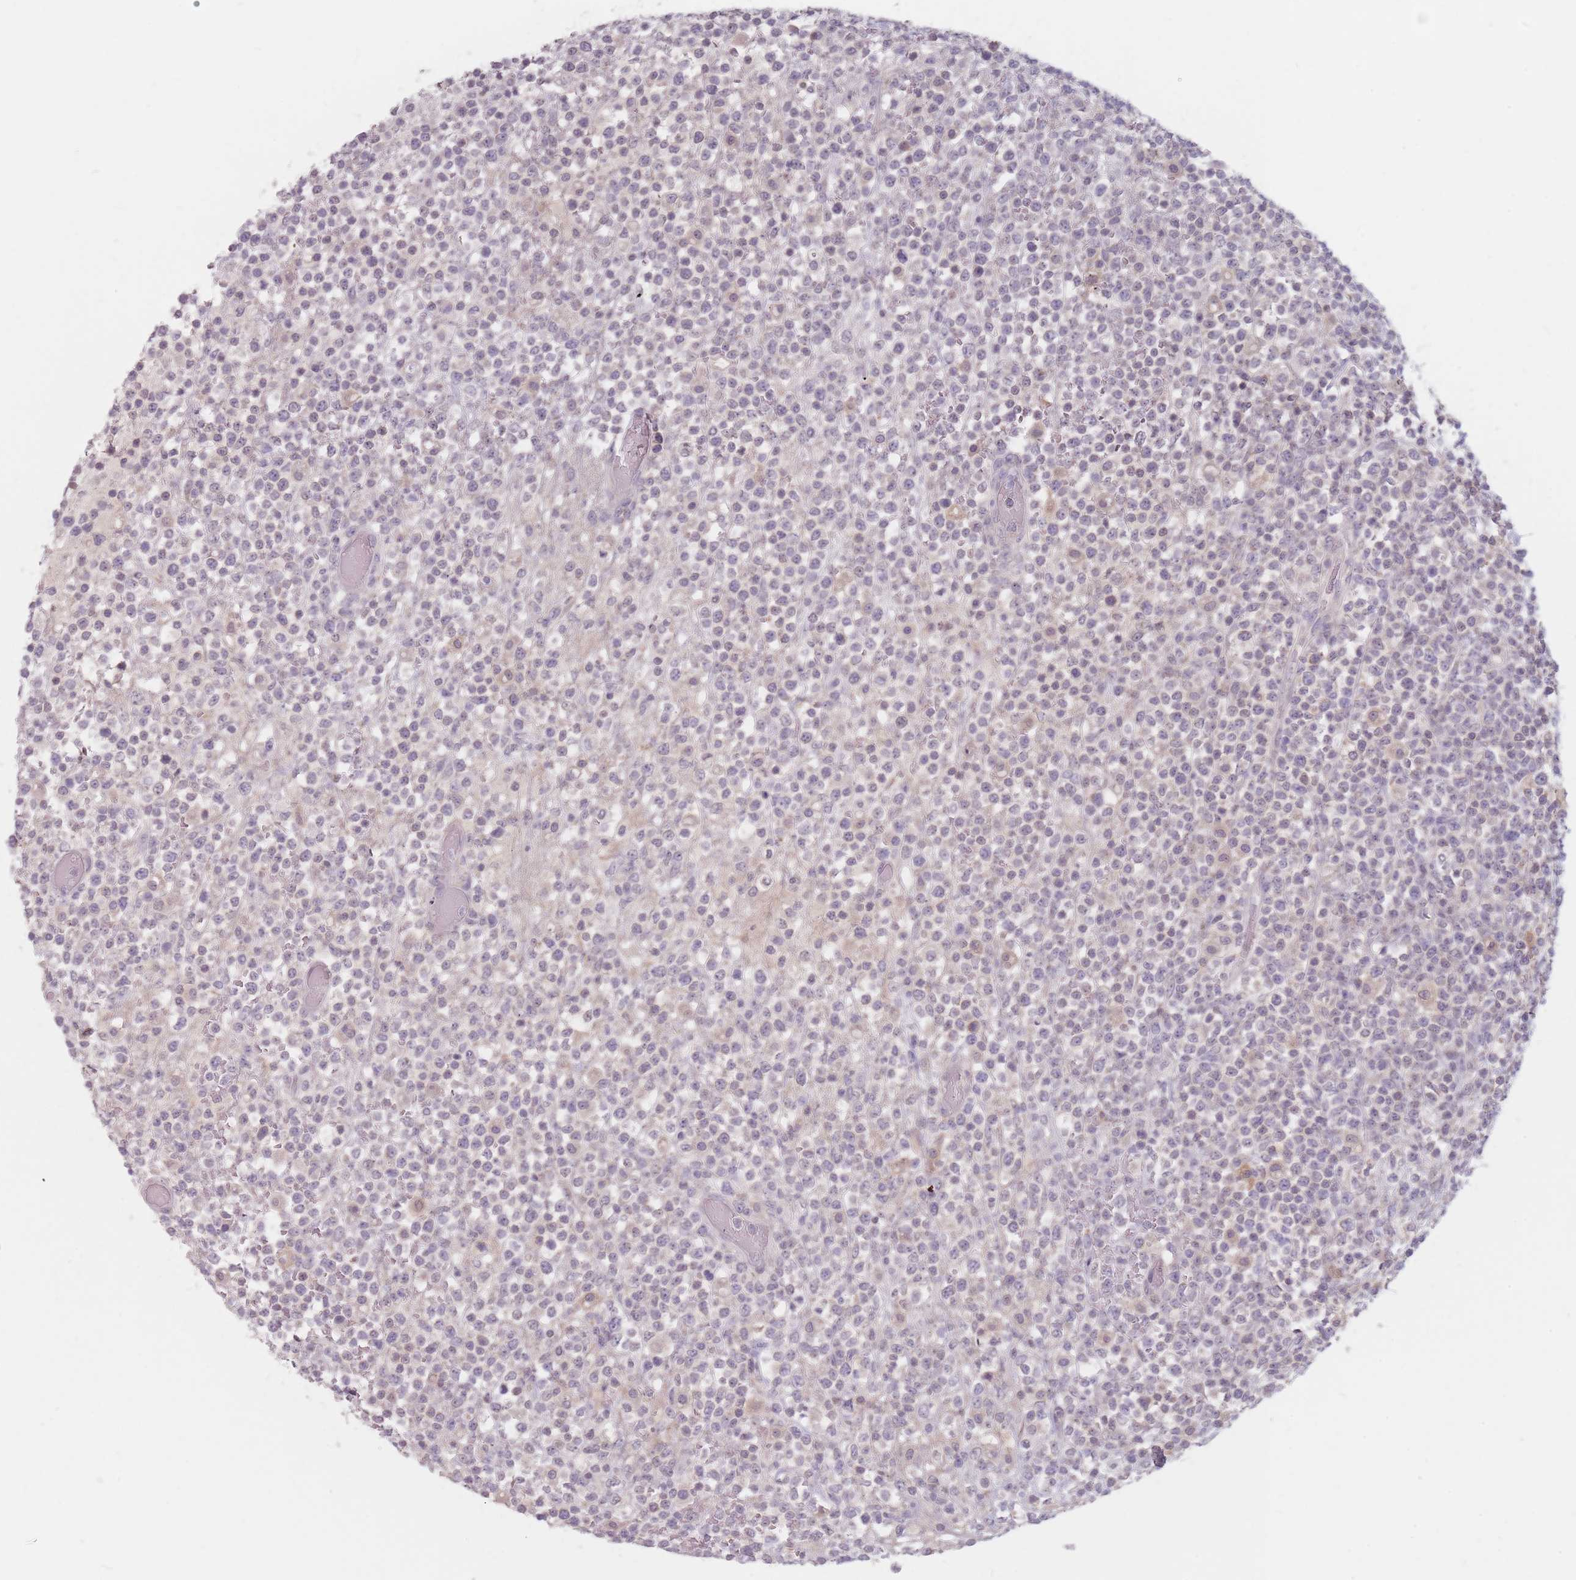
{"staining": {"intensity": "negative", "quantity": "none", "location": "none"}, "tissue": "lymphoma", "cell_type": "Tumor cells", "image_type": "cancer", "snomed": [{"axis": "morphology", "description": "Malignant lymphoma, non-Hodgkin's type, High grade"}, {"axis": "topography", "description": "Colon"}], "caption": "Tumor cells show no significant expression in lymphoma.", "gene": "NAXE", "patient": {"sex": "female", "age": 53}}